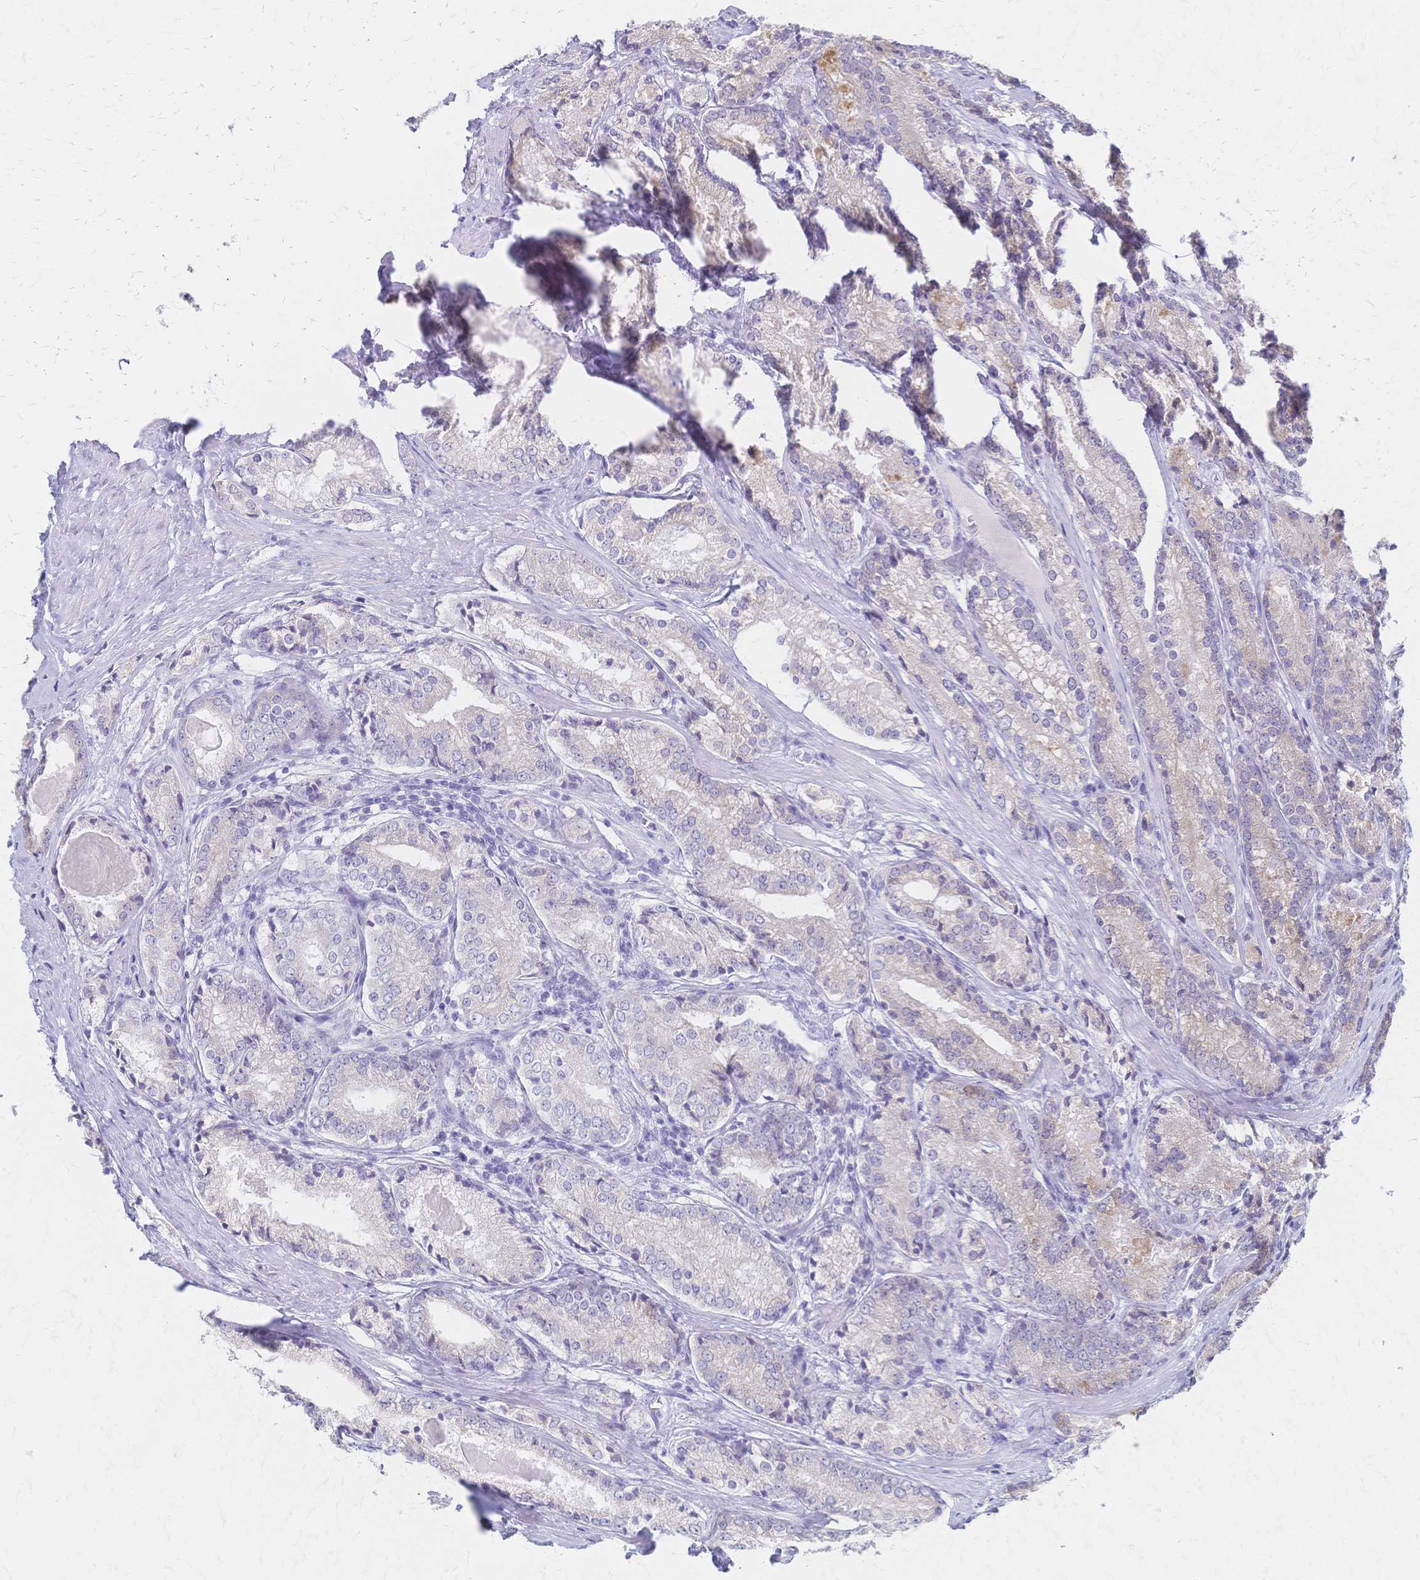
{"staining": {"intensity": "negative", "quantity": "none", "location": "none"}, "tissue": "prostate cancer", "cell_type": "Tumor cells", "image_type": "cancer", "snomed": [{"axis": "morphology", "description": "Adenocarcinoma, NOS"}, {"axis": "morphology", "description": "Adenocarcinoma, Low grade"}, {"axis": "topography", "description": "Prostate"}], "caption": "DAB (3,3'-diaminobenzidine) immunohistochemical staining of human prostate cancer (adenocarcinoma) exhibits no significant expression in tumor cells.", "gene": "CYB5A", "patient": {"sex": "male", "age": 68}}